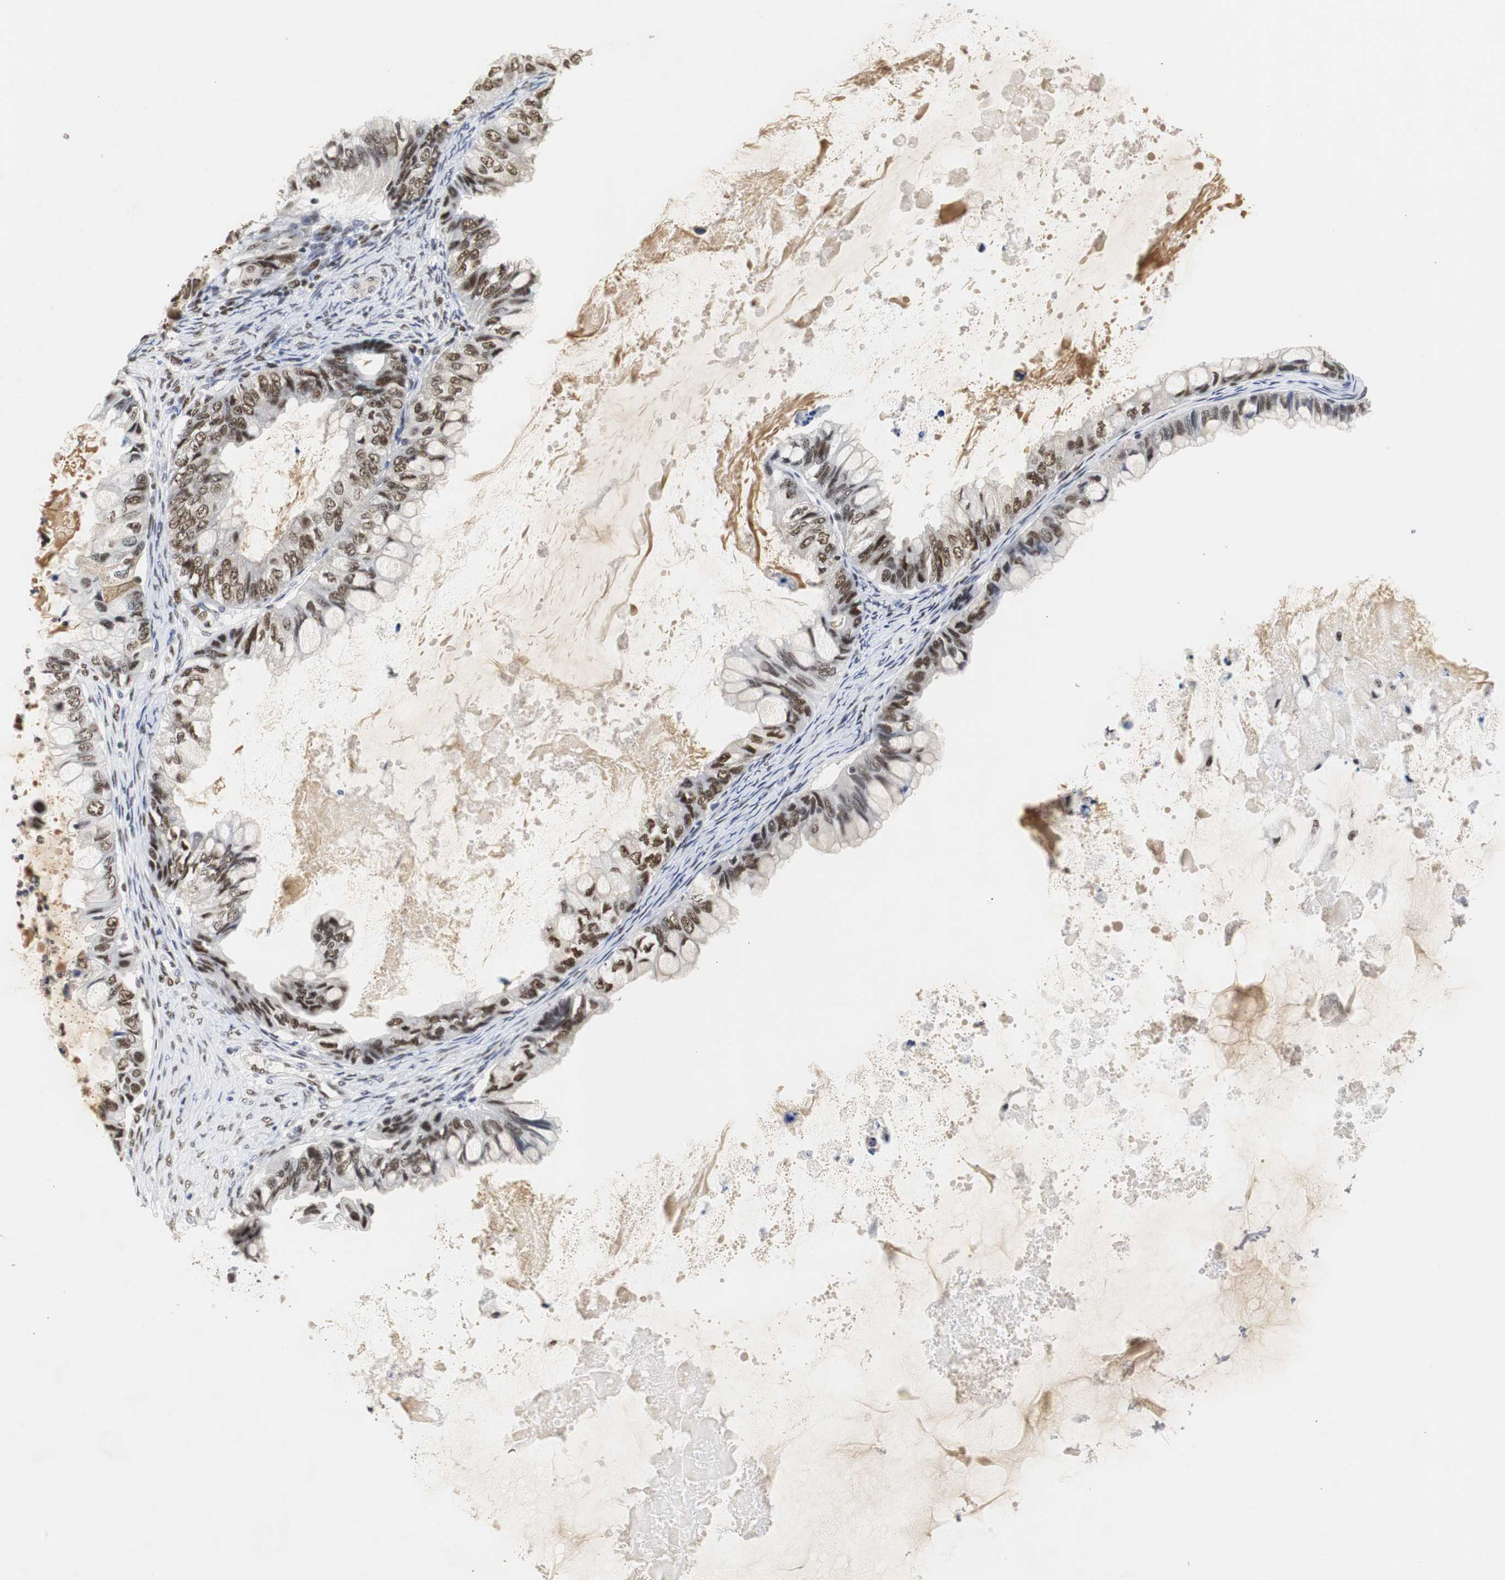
{"staining": {"intensity": "strong", "quantity": ">75%", "location": "nuclear"}, "tissue": "ovarian cancer", "cell_type": "Tumor cells", "image_type": "cancer", "snomed": [{"axis": "morphology", "description": "Cystadenocarcinoma, mucinous, NOS"}, {"axis": "topography", "description": "Ovary"}], "caption": "Mucinous cystadenocarcinoma (ovarian) tissue displays strong nuclear positivity in approximately >75% of tumor cells, visualized by immunohistochemistry.", "gene": "ZFC3H1", "patient": {"sex": "female", "age": 80}}